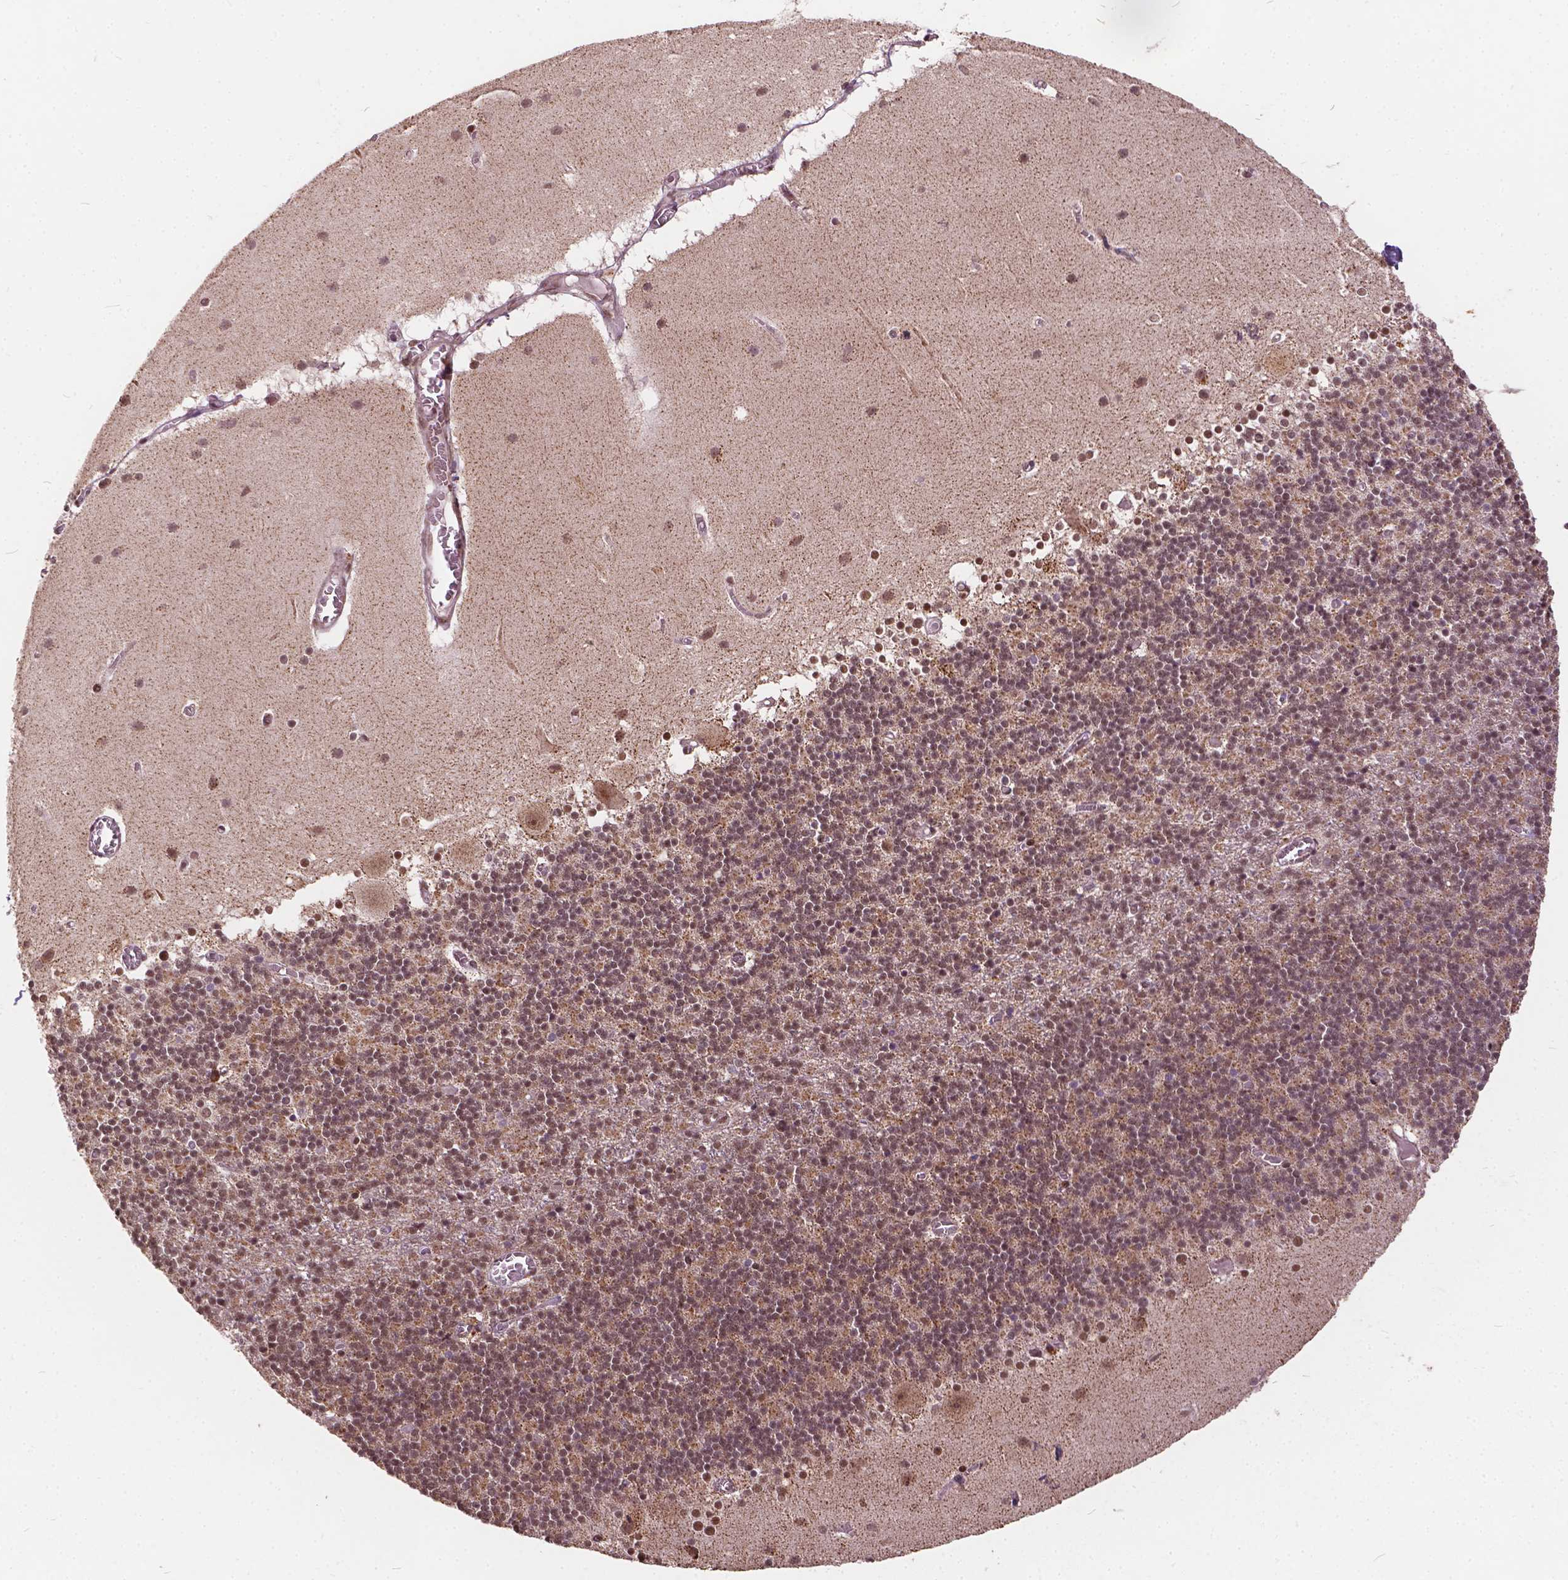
{"staining": {"intensity": "weak", "quantity": ">75%", "location": "cytoplasmic/membranous,nuclear"}, "tissue": "cerebellum", "cell_type": "Cells in granular layer", "image_type": "normal", "snomed": [{"axis": "morphology", "description": "Normal tissue, NOS"}, {"axis": "topography", "description": "Cerebellum"}], "caption": "Cells in granular layer show low levels of weak cytoplasmic/membranous,nuclear expression in approximately >75% of cells in benign cerebellum.", "gene": "GPS2", "patient": {"sex": "male", "age": 70}}